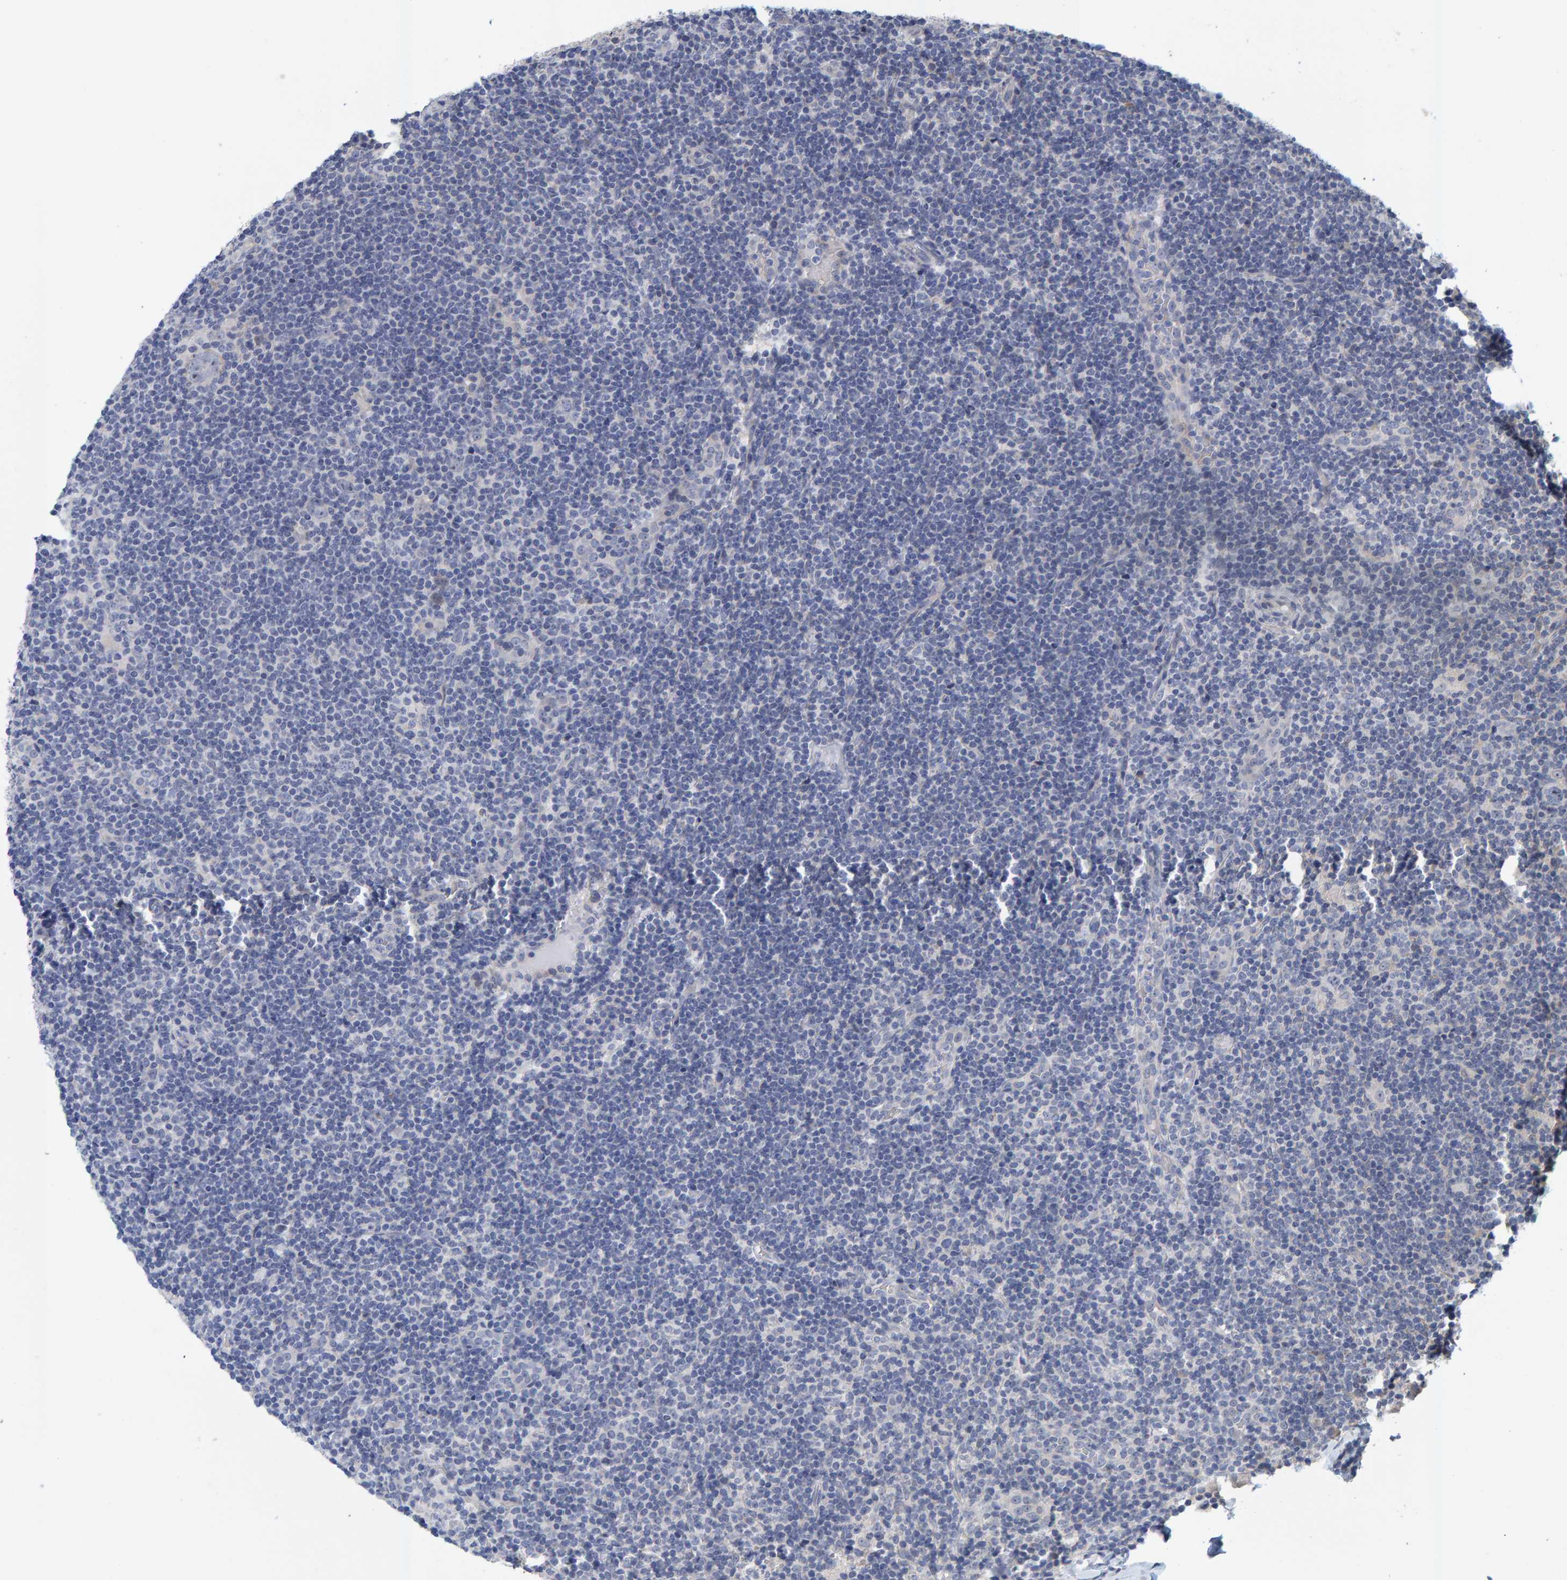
{"staining": {"intensity": "negative", "quantity": "none", "location": "none"}, "tissue": "lymphoma", "cell_type": "Tumor cells", "image_type": "cancer", "snomed": [{"axis": "morphology", "description": "Hodgkin's disease, NOS"}, {"axis": "topography", "description": "Lymph node"}], "caption": "This is an immunohistochemistry photomicrograph of Hodgkin's disease. There is no expression in tumor cells.", "gene": "ZNF77", "patient": {"sex": "female", "age": 57}}